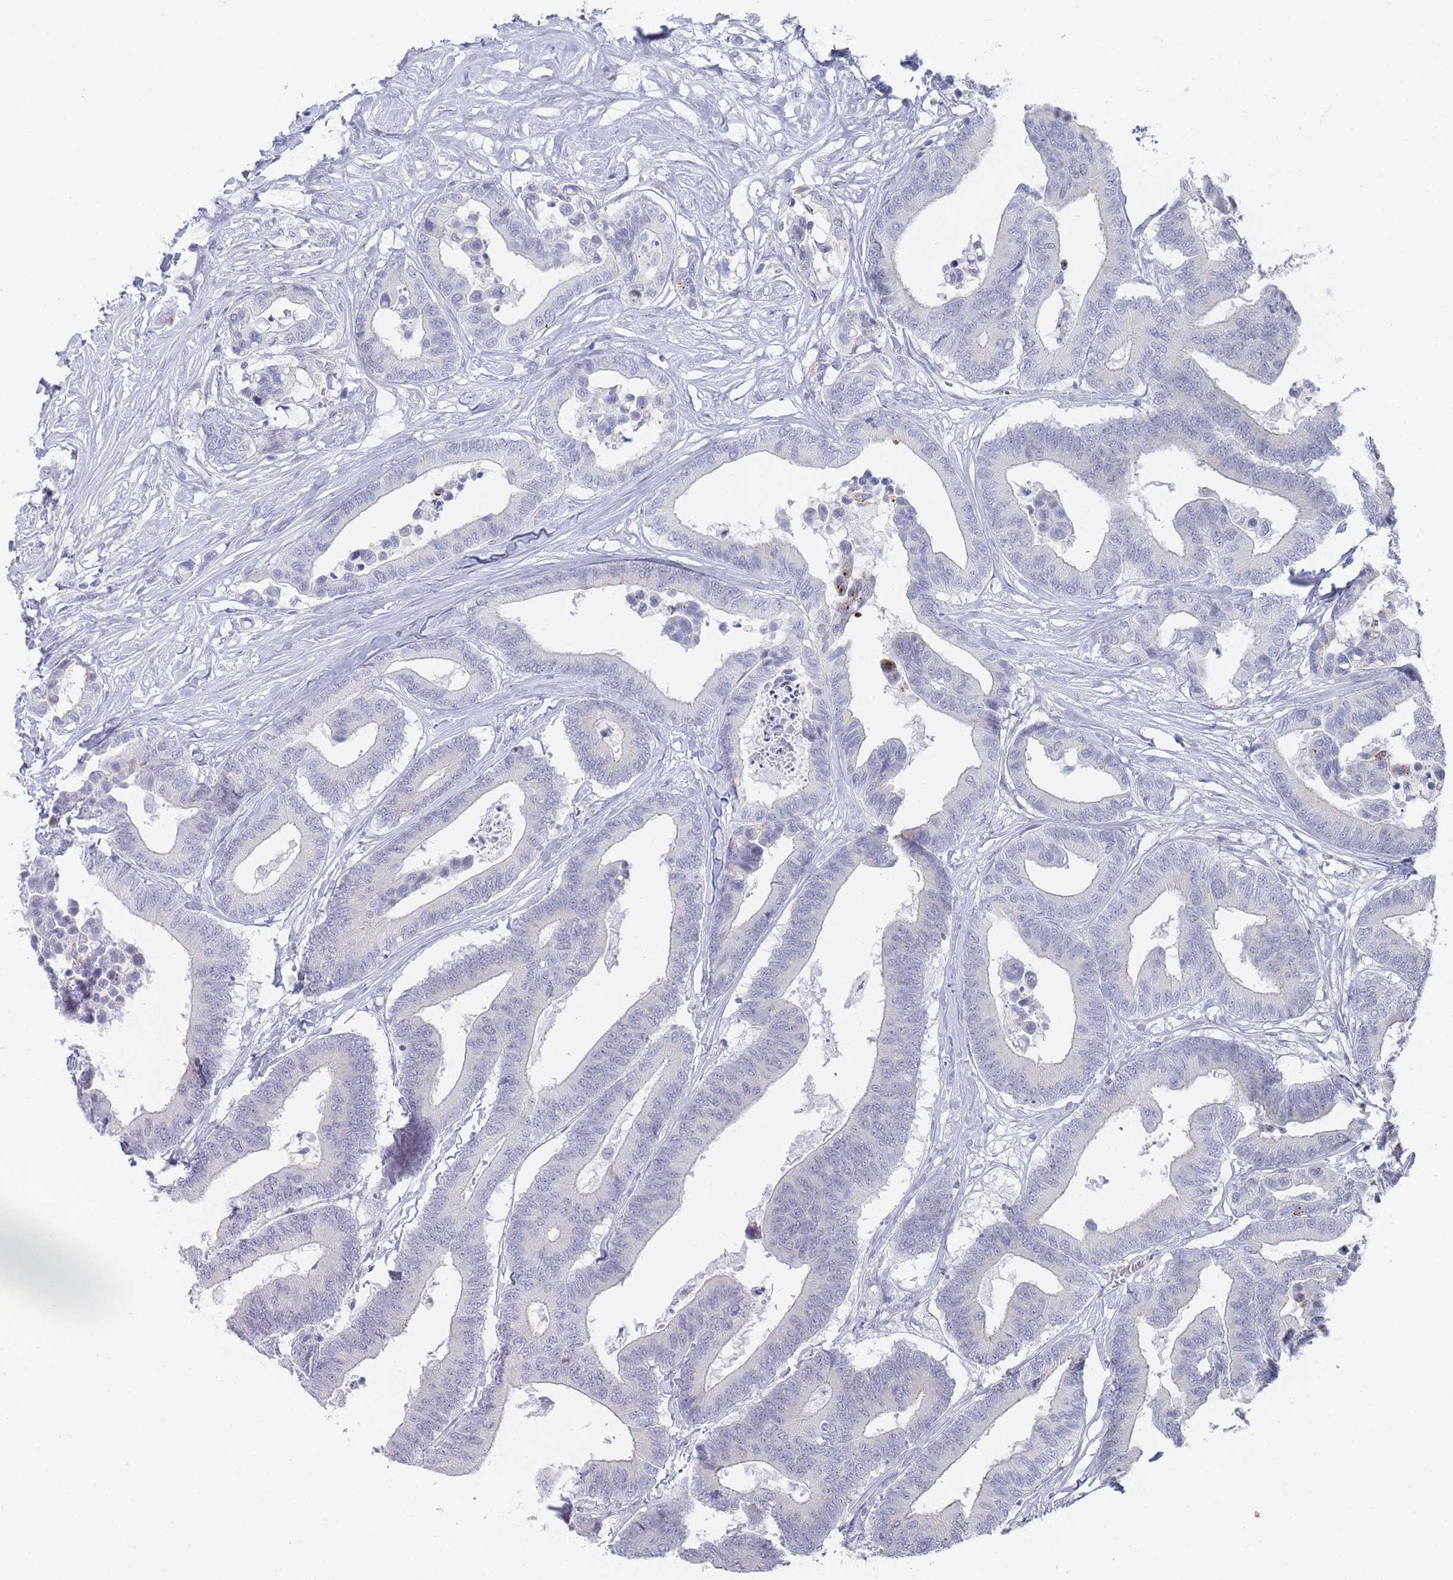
{"staining": {"intensity": "negative", "quantity": "none", "location": "none"}, "tissue": "colorectal cancer", "cell_type": "Tumor cells", "image_type": "cancer", "snomed": [{"axis": "morphology", "description": "Normal tissue, NOS"}, {"axis": "morphology", "description": "Adenocarcinoma, NOS"}, {"axis": "topography", "description": "Colon"}], "caption": "Adenocarcinoma (colorectal) was stained to show a protein in brown. There is no significant expression in tumor cells.", "gene": "IMPG1", "patient": {"sex": "male", "age": 82}}